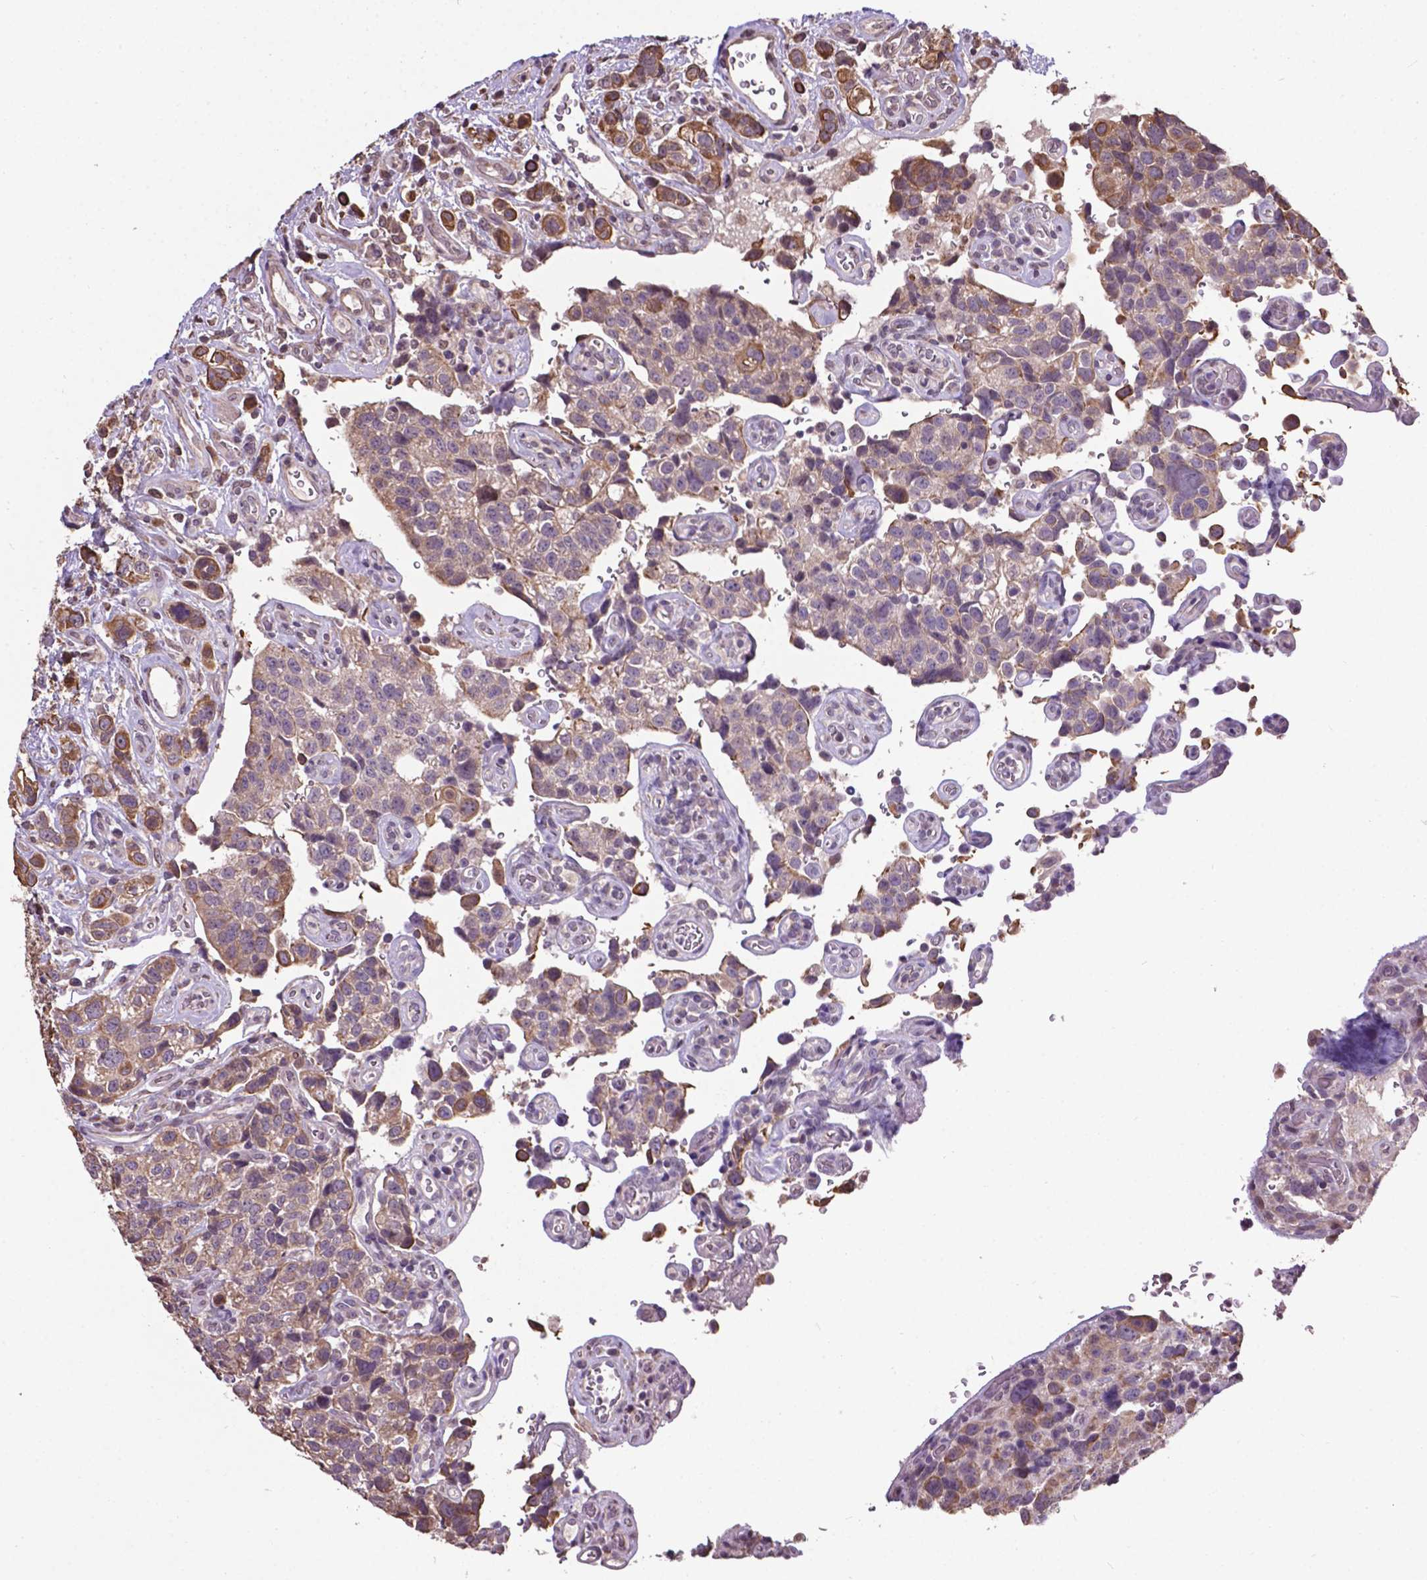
{"staining": {"intensity": "weak", "quantity": "25%-75%", "location": "cytoplasmic/membranous"}, "tissue": "urothelial cancer", "cell_type": "Tumor cells", "image_type": "cancer", "snomed": [{"axis": "morphology", "description": "Urothelial carcinoma, High grade"}, {"axis": "topography", "description": "Urinary bladder"}], "caption": "Urothelial carcinoma (high-grade) stained with a protein marker shows weak staining in tumor cells.", "gene": "GLRA2", "patient": {"sex": "female", "age": 58}}